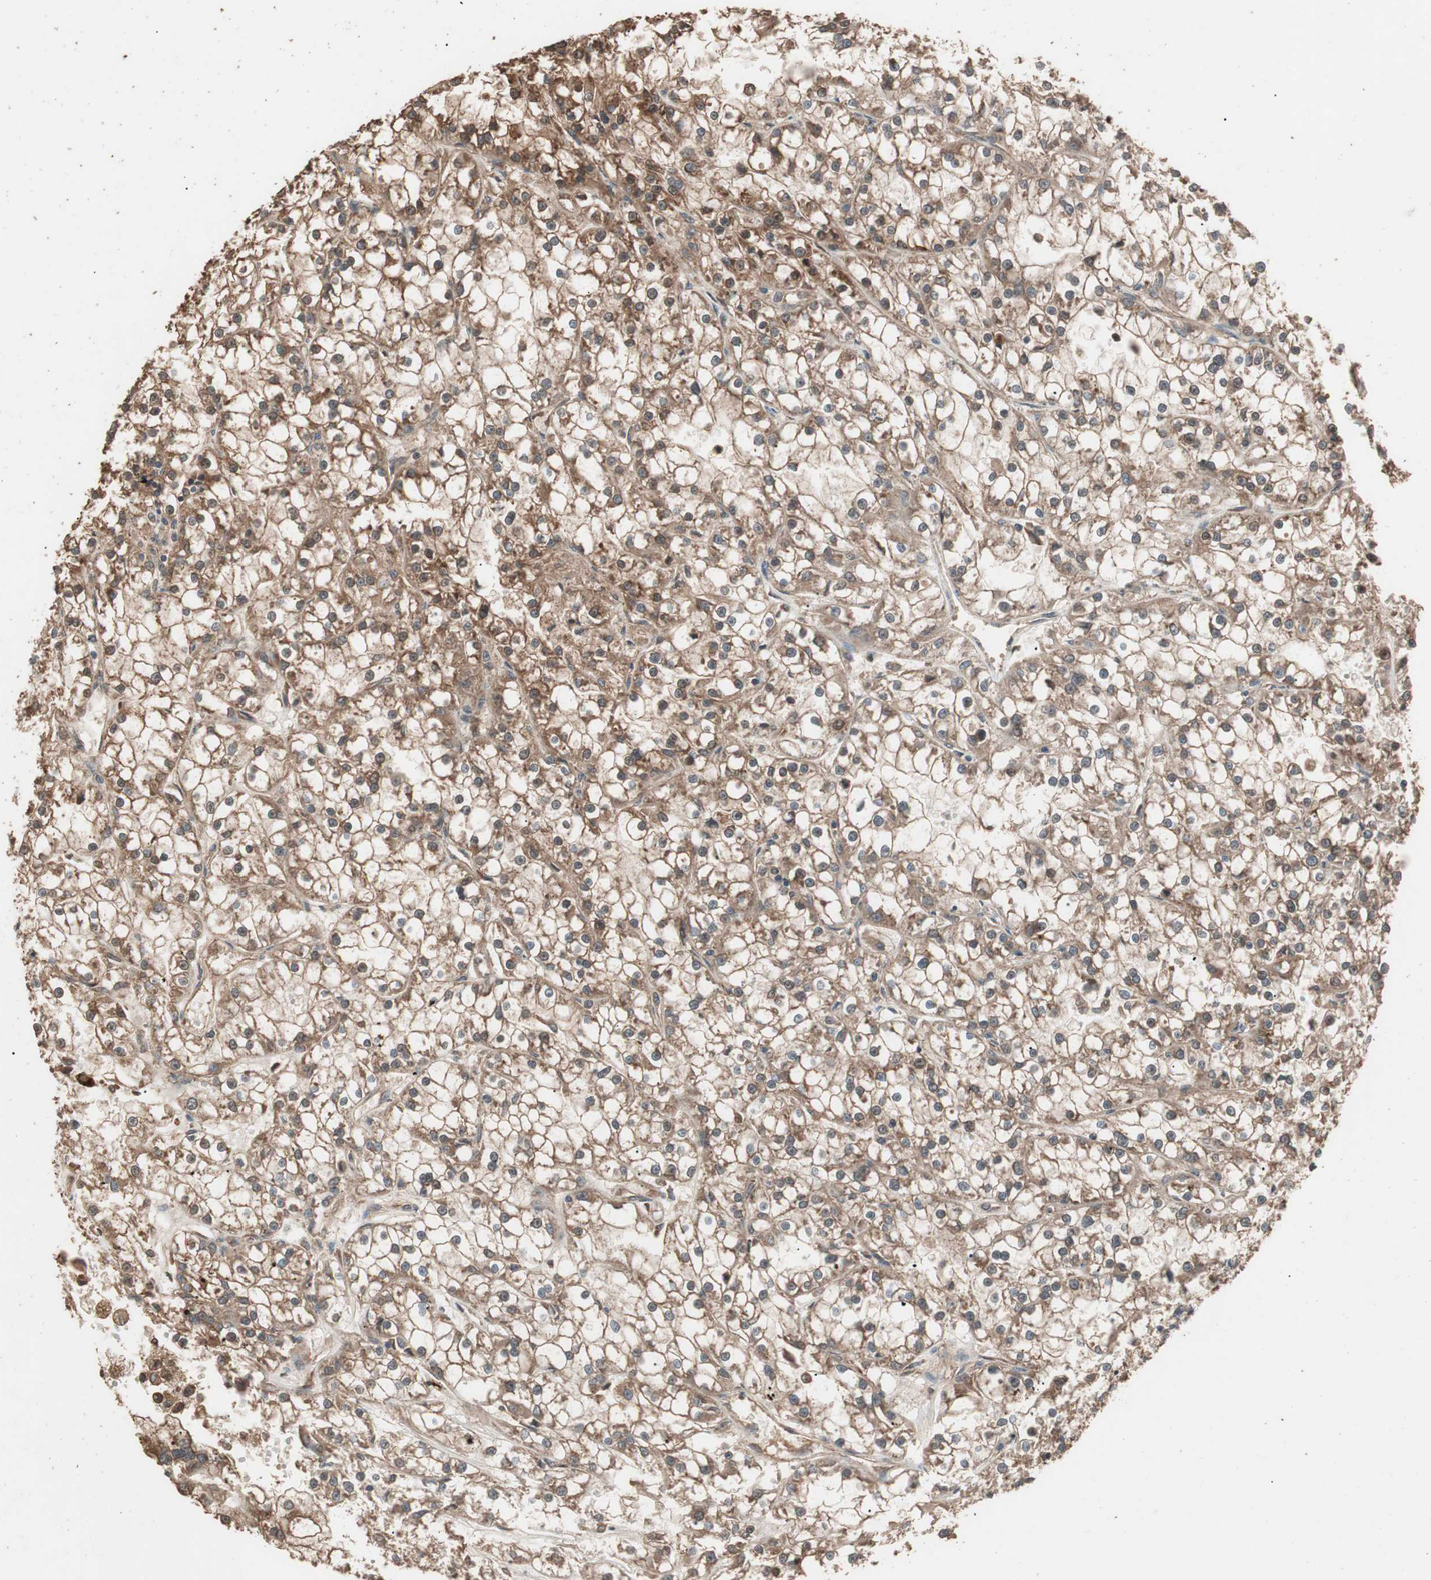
{"staining": {"intensity": "moderate", "quantity": ">75%", "location": "cytoplasmic/membranous"}, "tissue": "renal cancer", "cell_type": "Tumor cells", "image_type": "cancer", "snomed": [{"axis": "morphology", "description": "Adenocarcinoma, NOS"}, {"axis": "topography", "description": "Kidney"}], "caption": "Immunohistochemical staining of renal cancer displays medium levels of moderate cytoplasmic/membranous protein expression in approximately >75% of tumor cells.", "gene": "CCN4", "patient": {"sex": "female", "age": 52}}